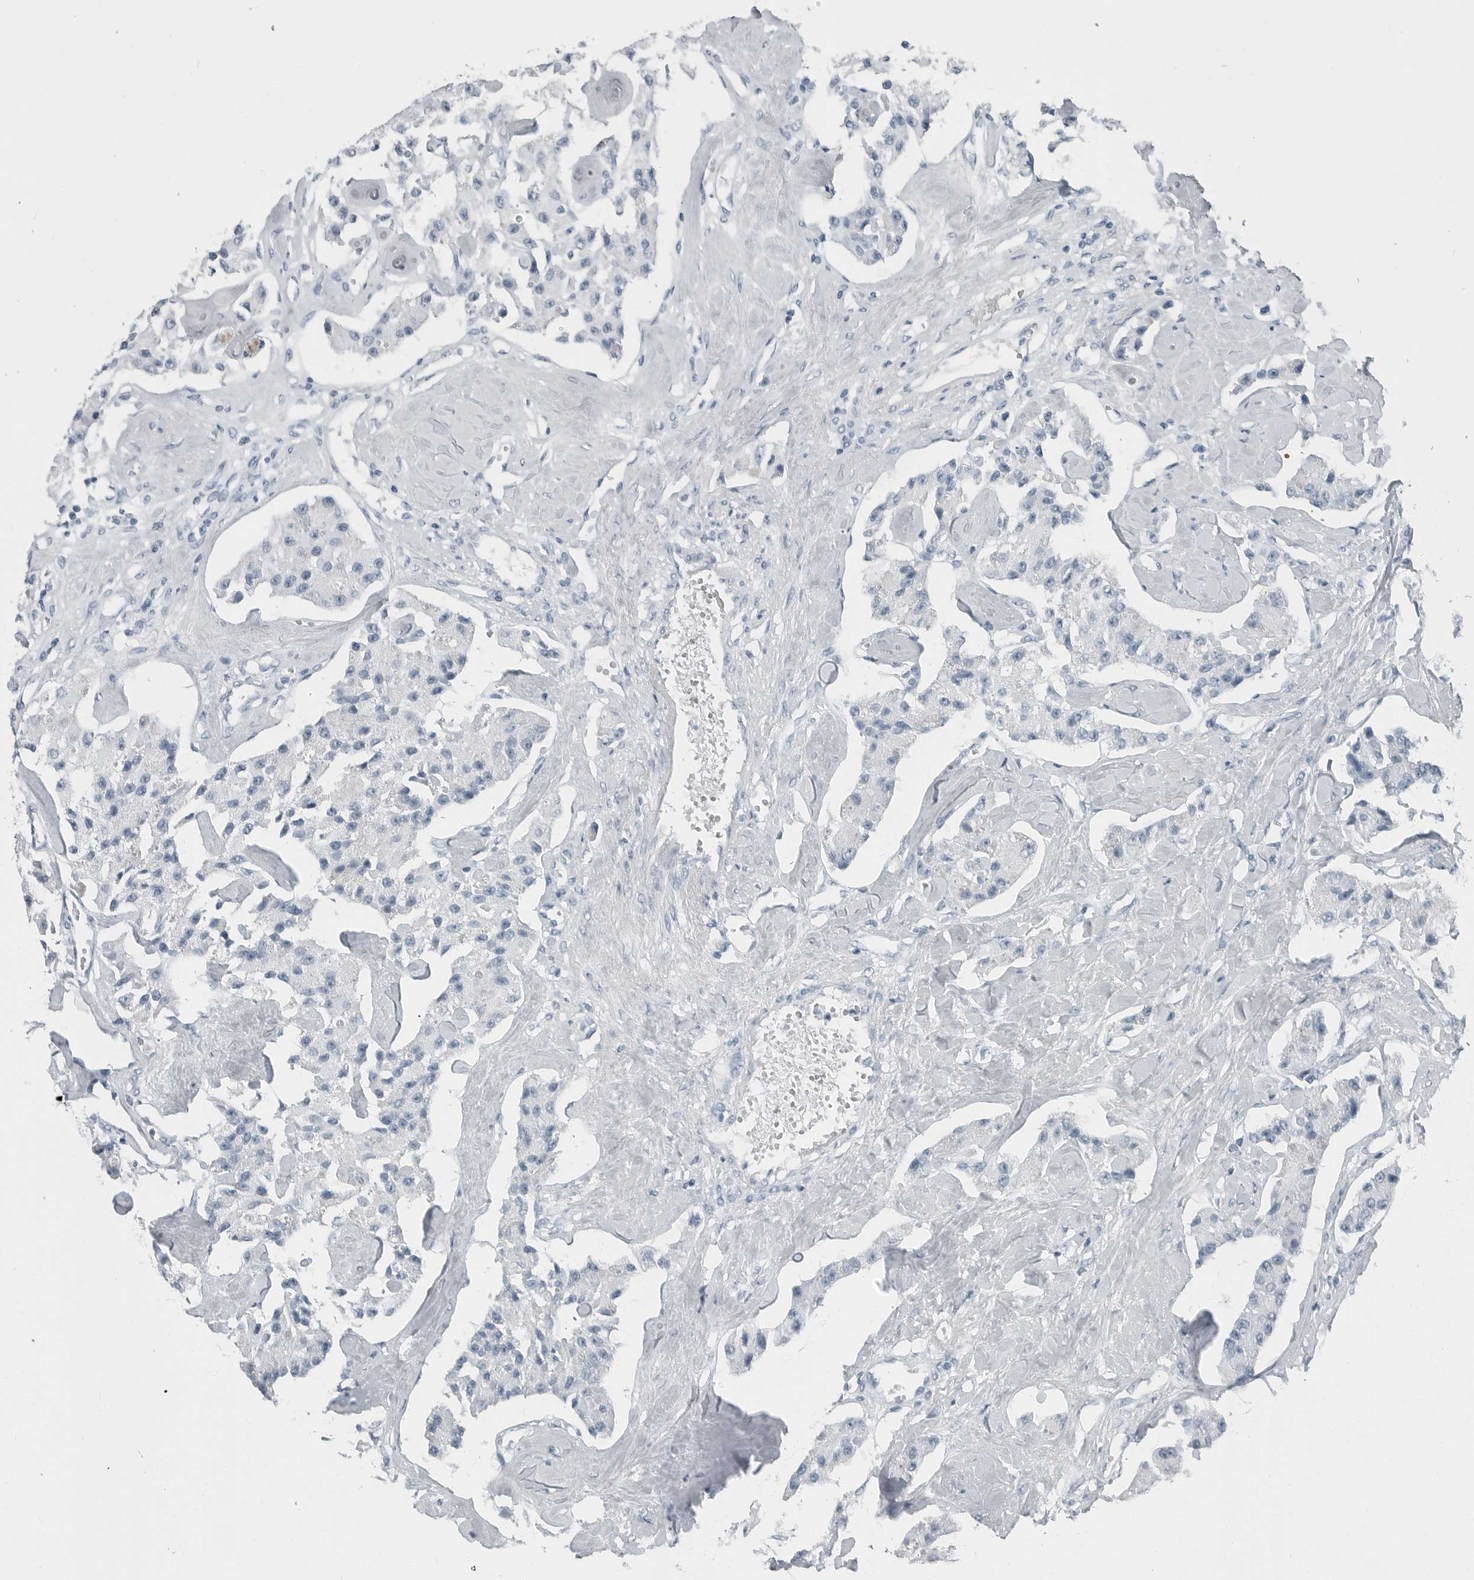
{"staining": {"intensity": "negative", "quantity": "none", "location": "none"}, "tissue": "carcinoid", "cell_type": "Tumor cells", "image_type": "cancer", "snomed": [{"axis": "morphology", "description": "Carcinoid, malignant, NOS"}, {"axis": "topography", "description": "Pancreas"}], "caption": "A photomicrograph of carcinoid stained for a protein demonstrates no brown staining in tumor cells.", "gene": "ZPBP2", "patient": {"sex": "male", "age": 41}}